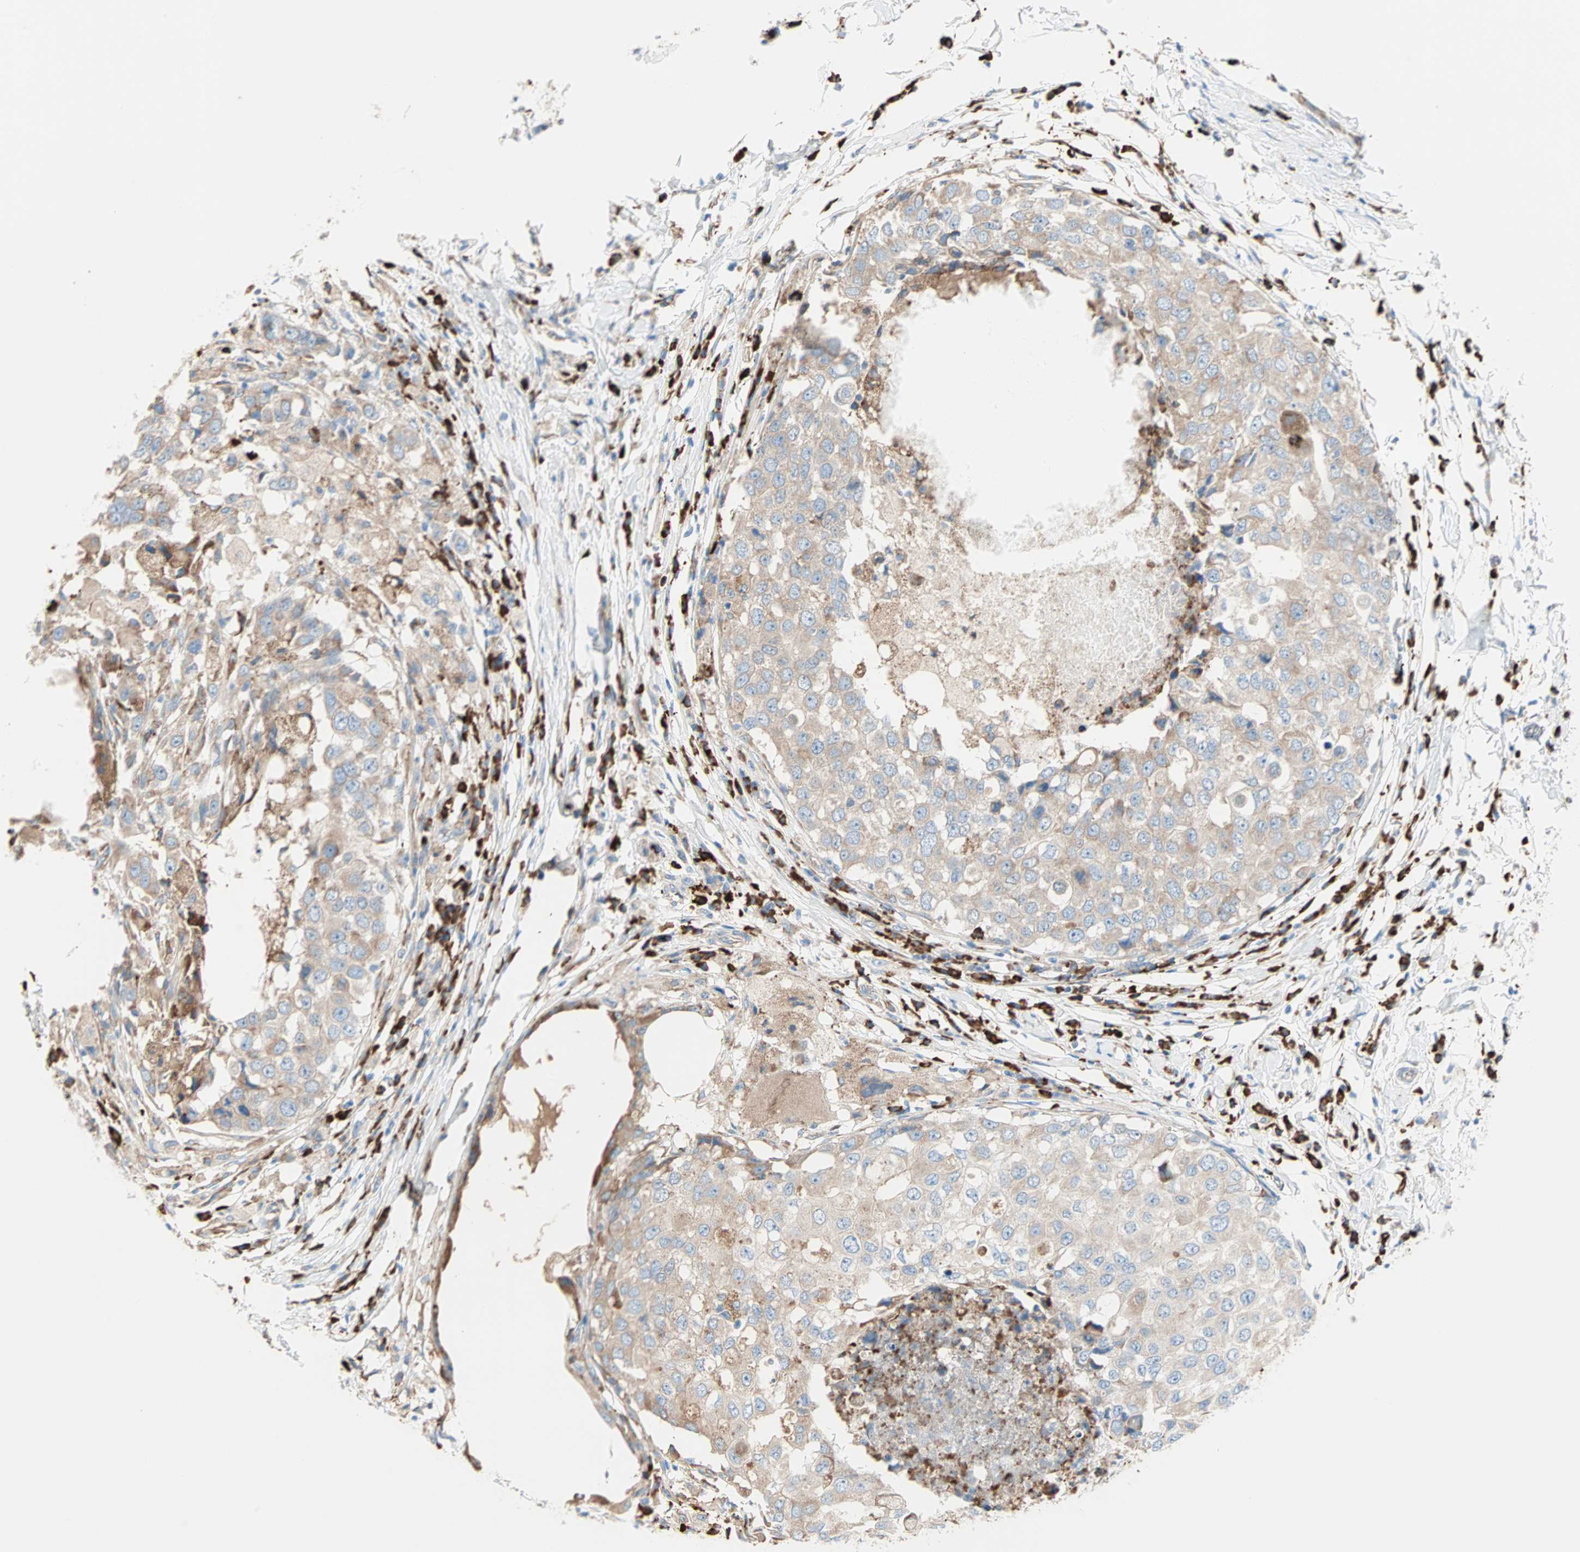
{"staining": {"intensity": "weak", "quantity": ">75%", "location": "cytoplasmic/membranous"}, "tissue": "breast cancer", "cell_type": "Tumor cells", "image_type": "cancer", "snomed": [{"axis": "morphology", "description": "Duct carcinoma"}, {"axis": "topography", "description": "Breast"}], "caption": "Breast cancer tissue displays weak cytoplasmic/membranous expression in approximately >75% of tumor cells", "gene": "PLCXD1", "patient": {"sex": "female", "age": 27}}